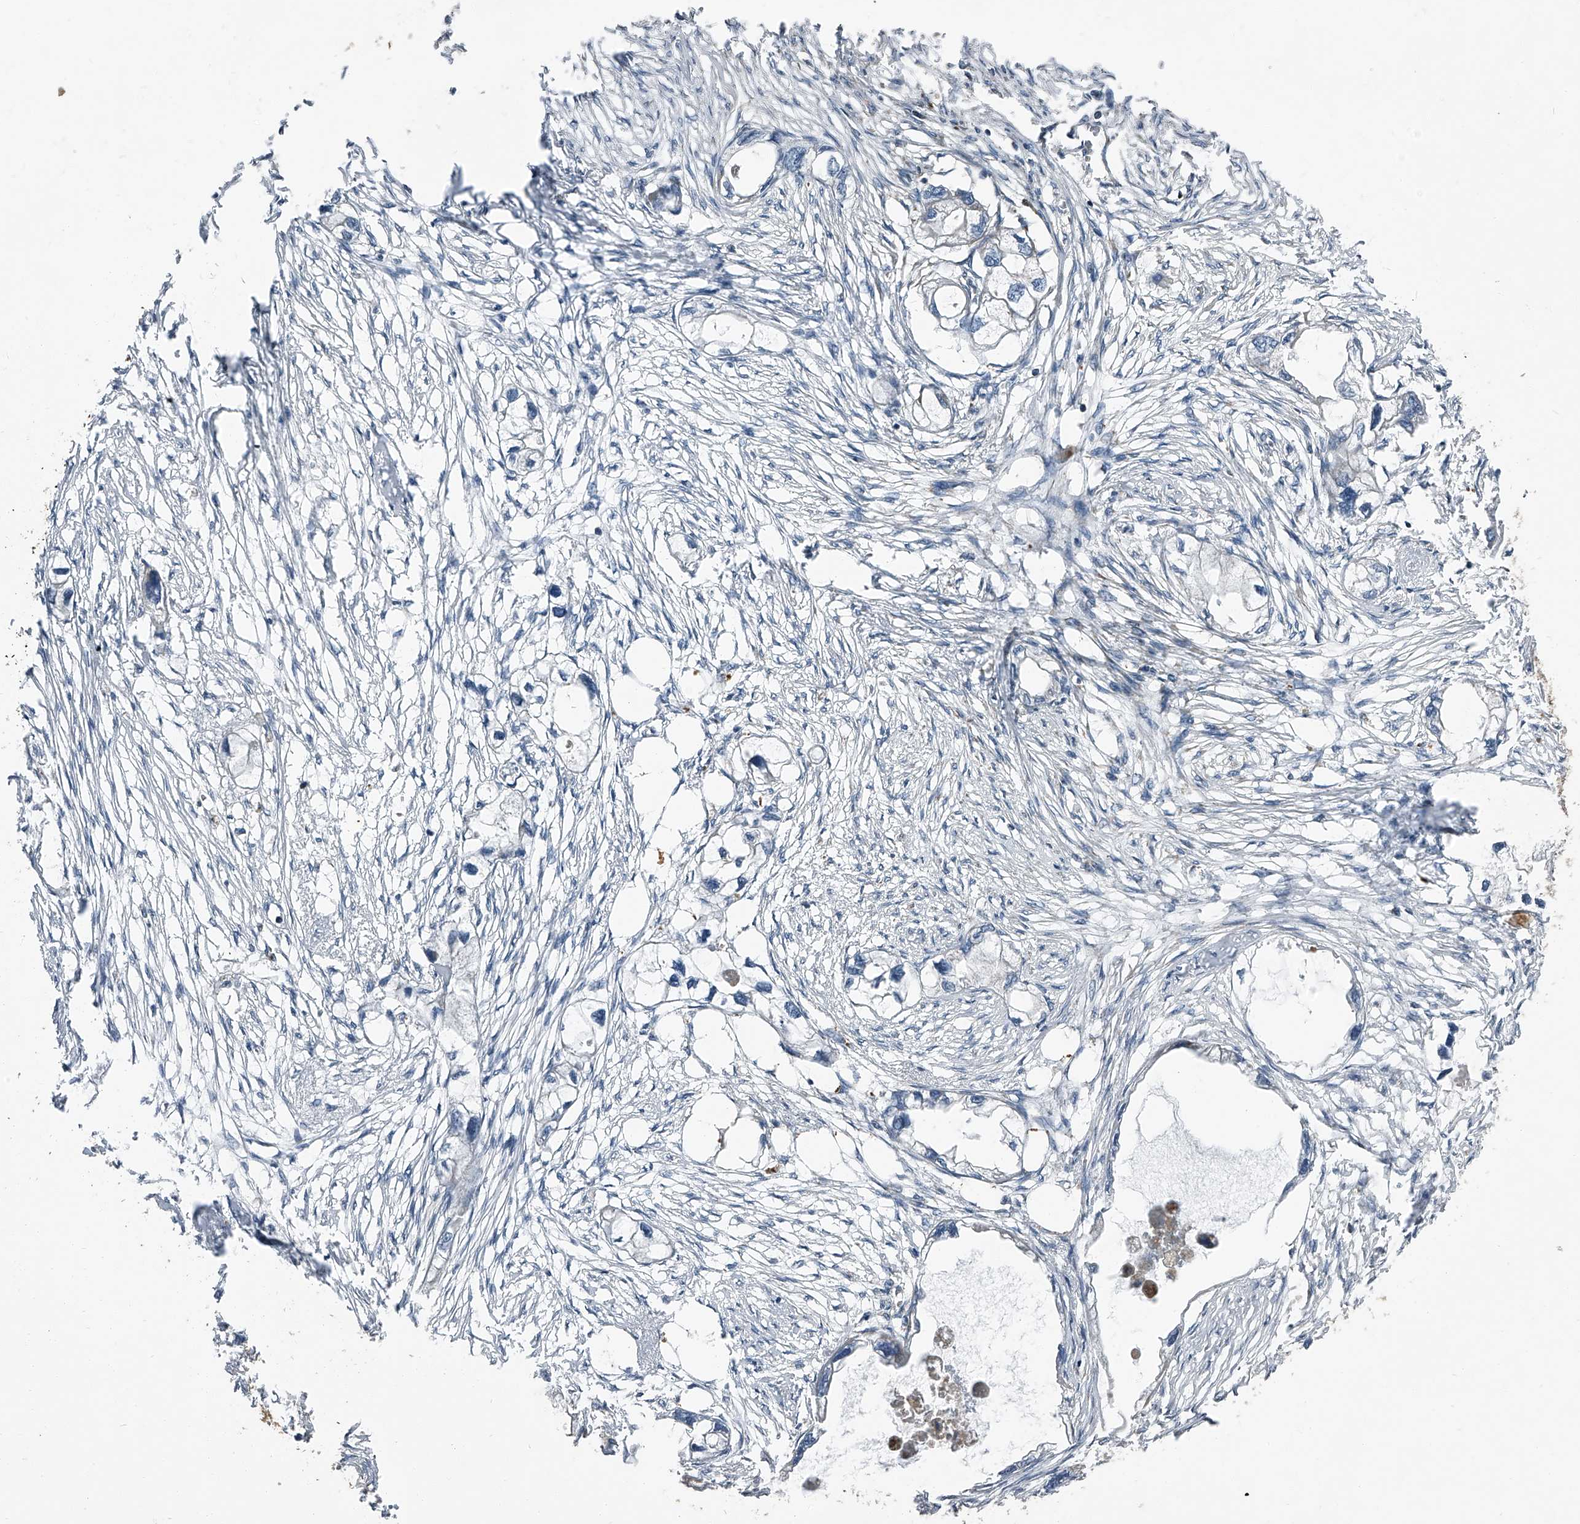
{"staining": {"intensity": "negative", "quantity": "none", "location": "none"}, "tissue": "endometrial cancer", "cell_type": "Tumor cells", "image_type": "cancer", "snomed": [{"axis": "morphology", "description": "Adenocarcinoma, NOS"}, {"axis": "morphology", "description": "Adenocarcinoma, metastatic, NOS"}, {"axis": "topography", "description": "Adipose tissue"}, {"axis": "topography", "description": "Endometrium"}], "caption": "Immunohistochemical staining of endometrial cancer (adenocarcinoma) reveals no significant expression in tumor cells. (DAB (3,3'-diaminobenzidine) immunohistochemistry (IHC) with hematoxylin counter stain).", "gene": "CHRNA7", "patient": {"sex": "female", "age": 67}}